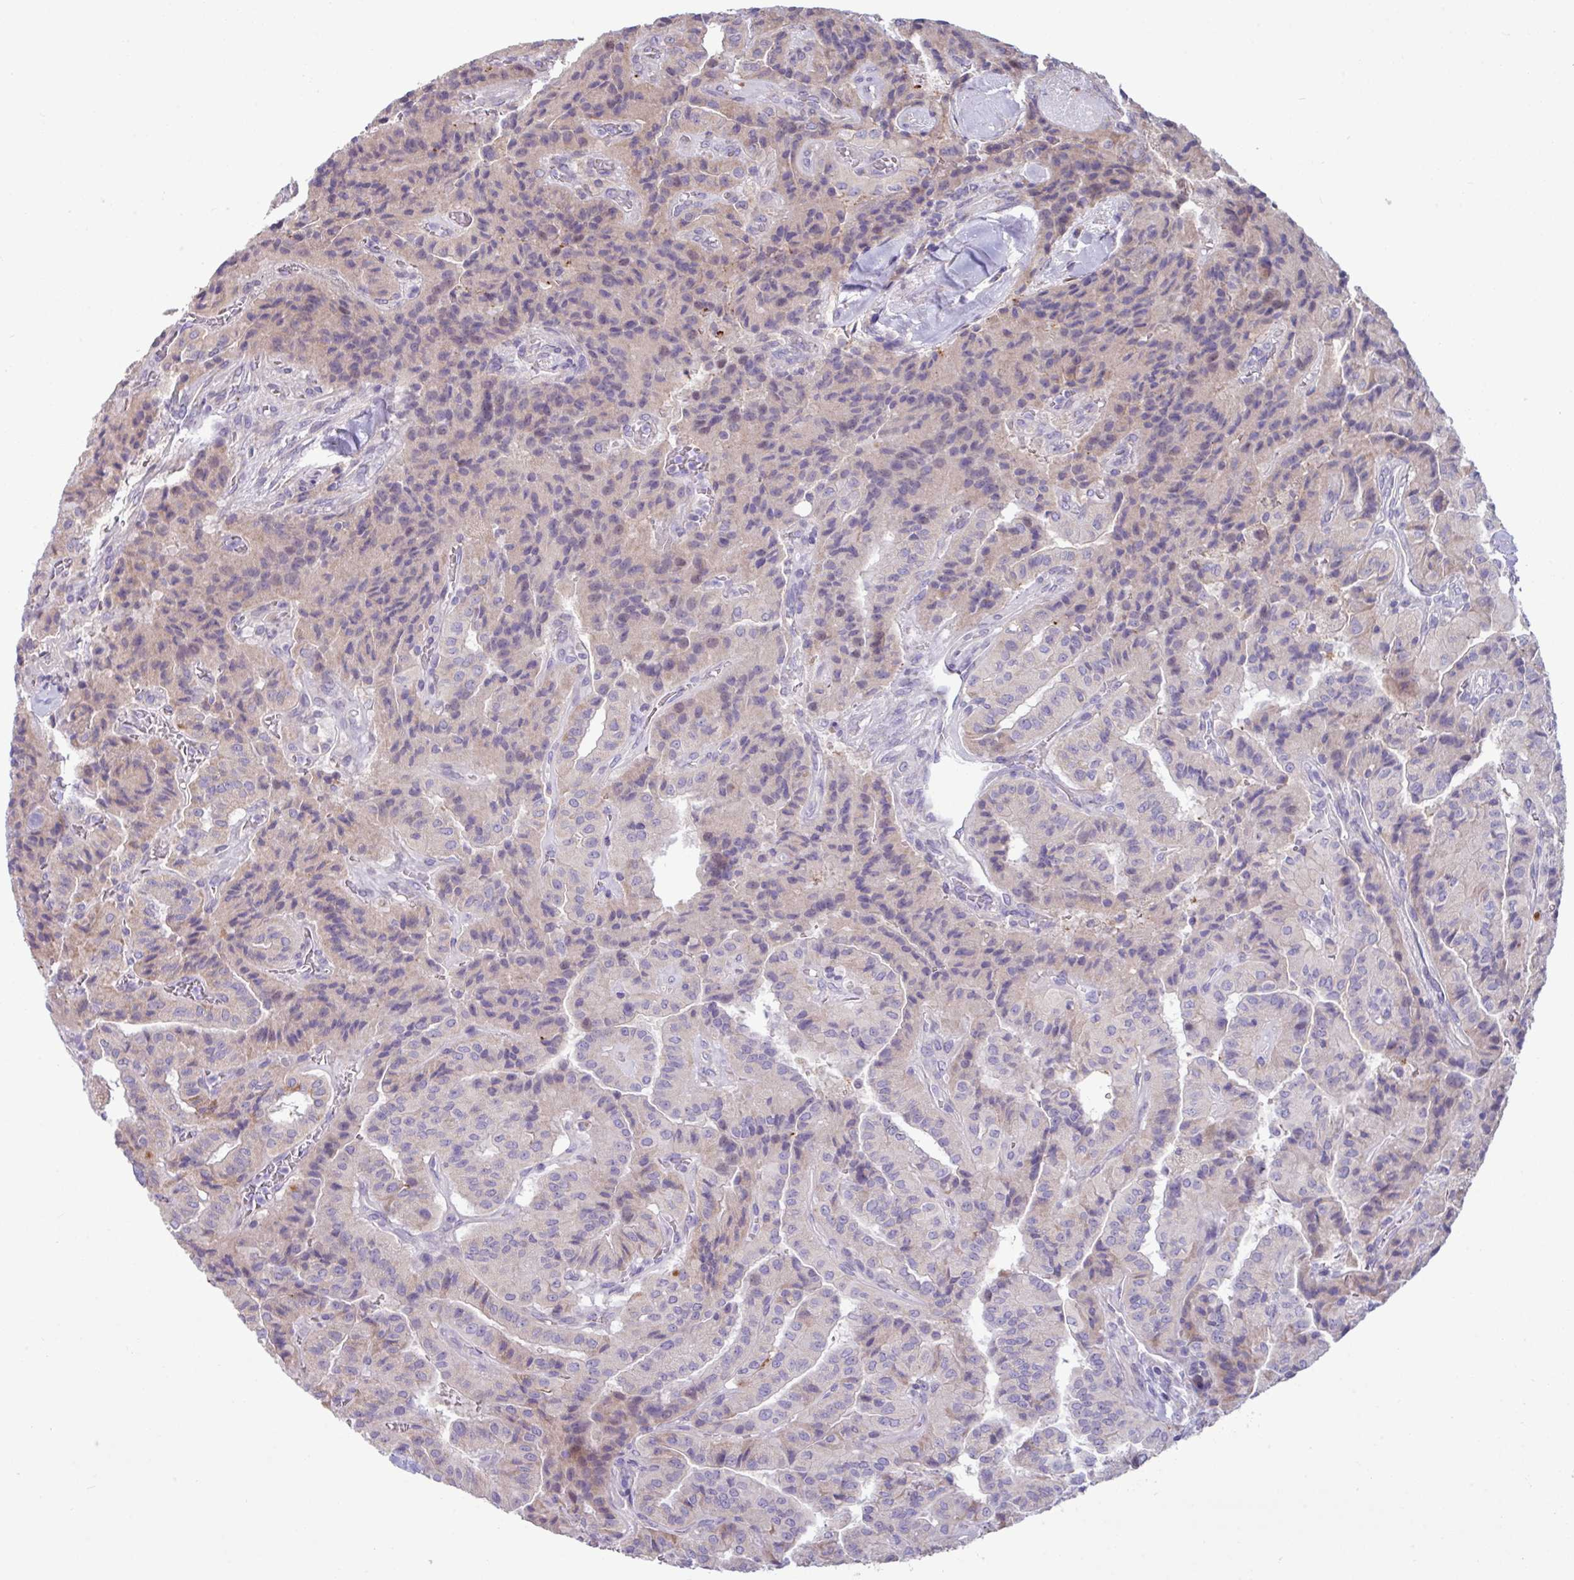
{"staining": {"intensity": "weak", "quantity": "<25%", "location": "cytoplasmic/membranous"}, "tissue": "thyroid cancer", "cell_type": "Tumor cells", "image_type": "cancer", "snomed": [{"axis": "morphology", "description": "Normal tissue, NOS"}, {"axis": "morphology", "description": "Papillary adenocarcinoma, NOS"}, {"axis": "topography", "description": "Thyroid gland"}], "caption": "The micrograph shows no staining of tumor cells in thyroid cancer.", "gene": "IRGC", "patient": {"sex": "female", "age": 59}}